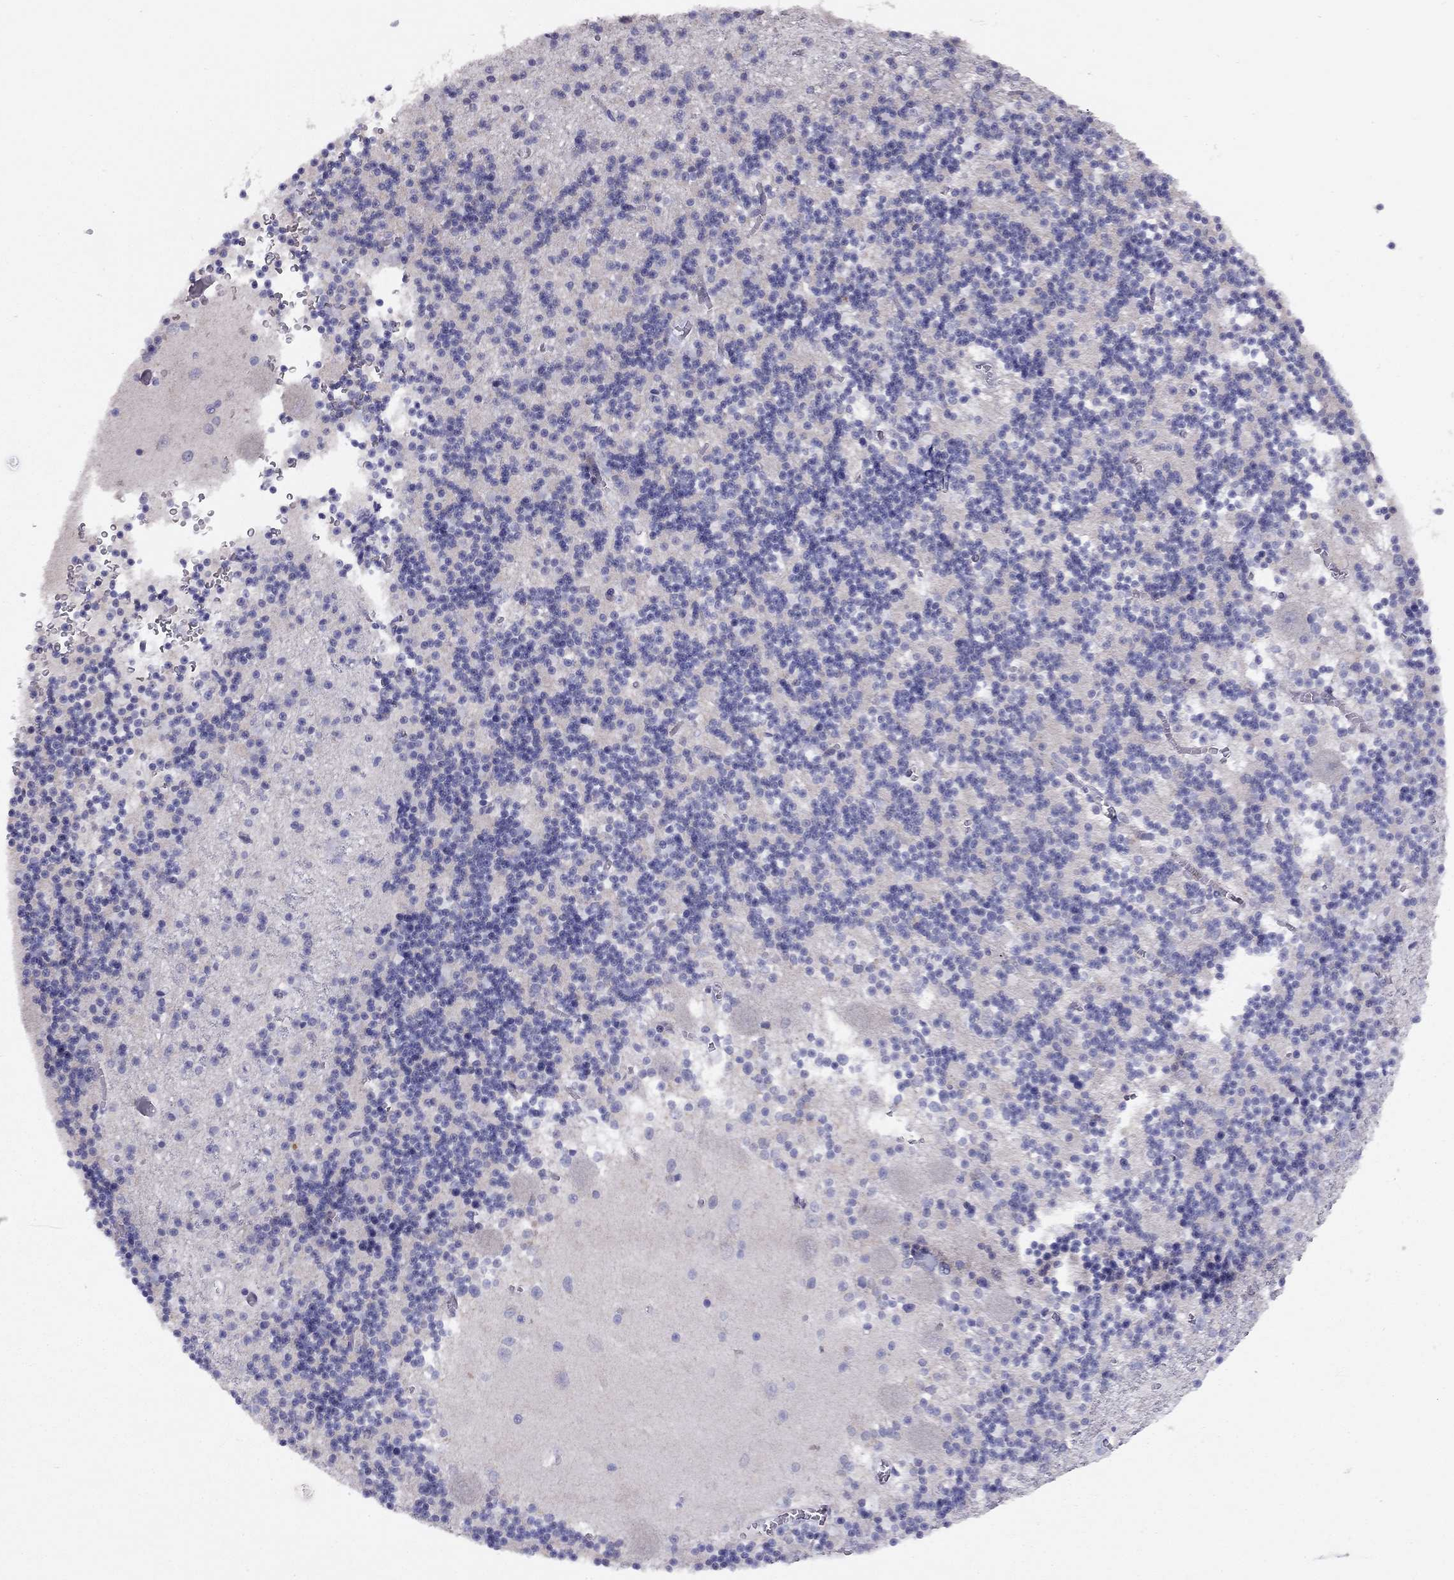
{"staining": {"intensity": "negative", "quantity": "none", "location": "none"}, "tissue": "cerebellum", "cell_type": "Cells in granular layer", "image_type": "normal", "snomed": [{"axis": "morphology", "description": "Normal tissue, NOS"}, {"axis": "topography", "description": "Cerebellum"}], "caption": "High power microscopy micrograph of an IHC photomicrograph of benign cerebellum, revealing no significant expression in cells in granular layer.", "gene": "CITED1", "patient": {"sex": "female", "age": 64}}